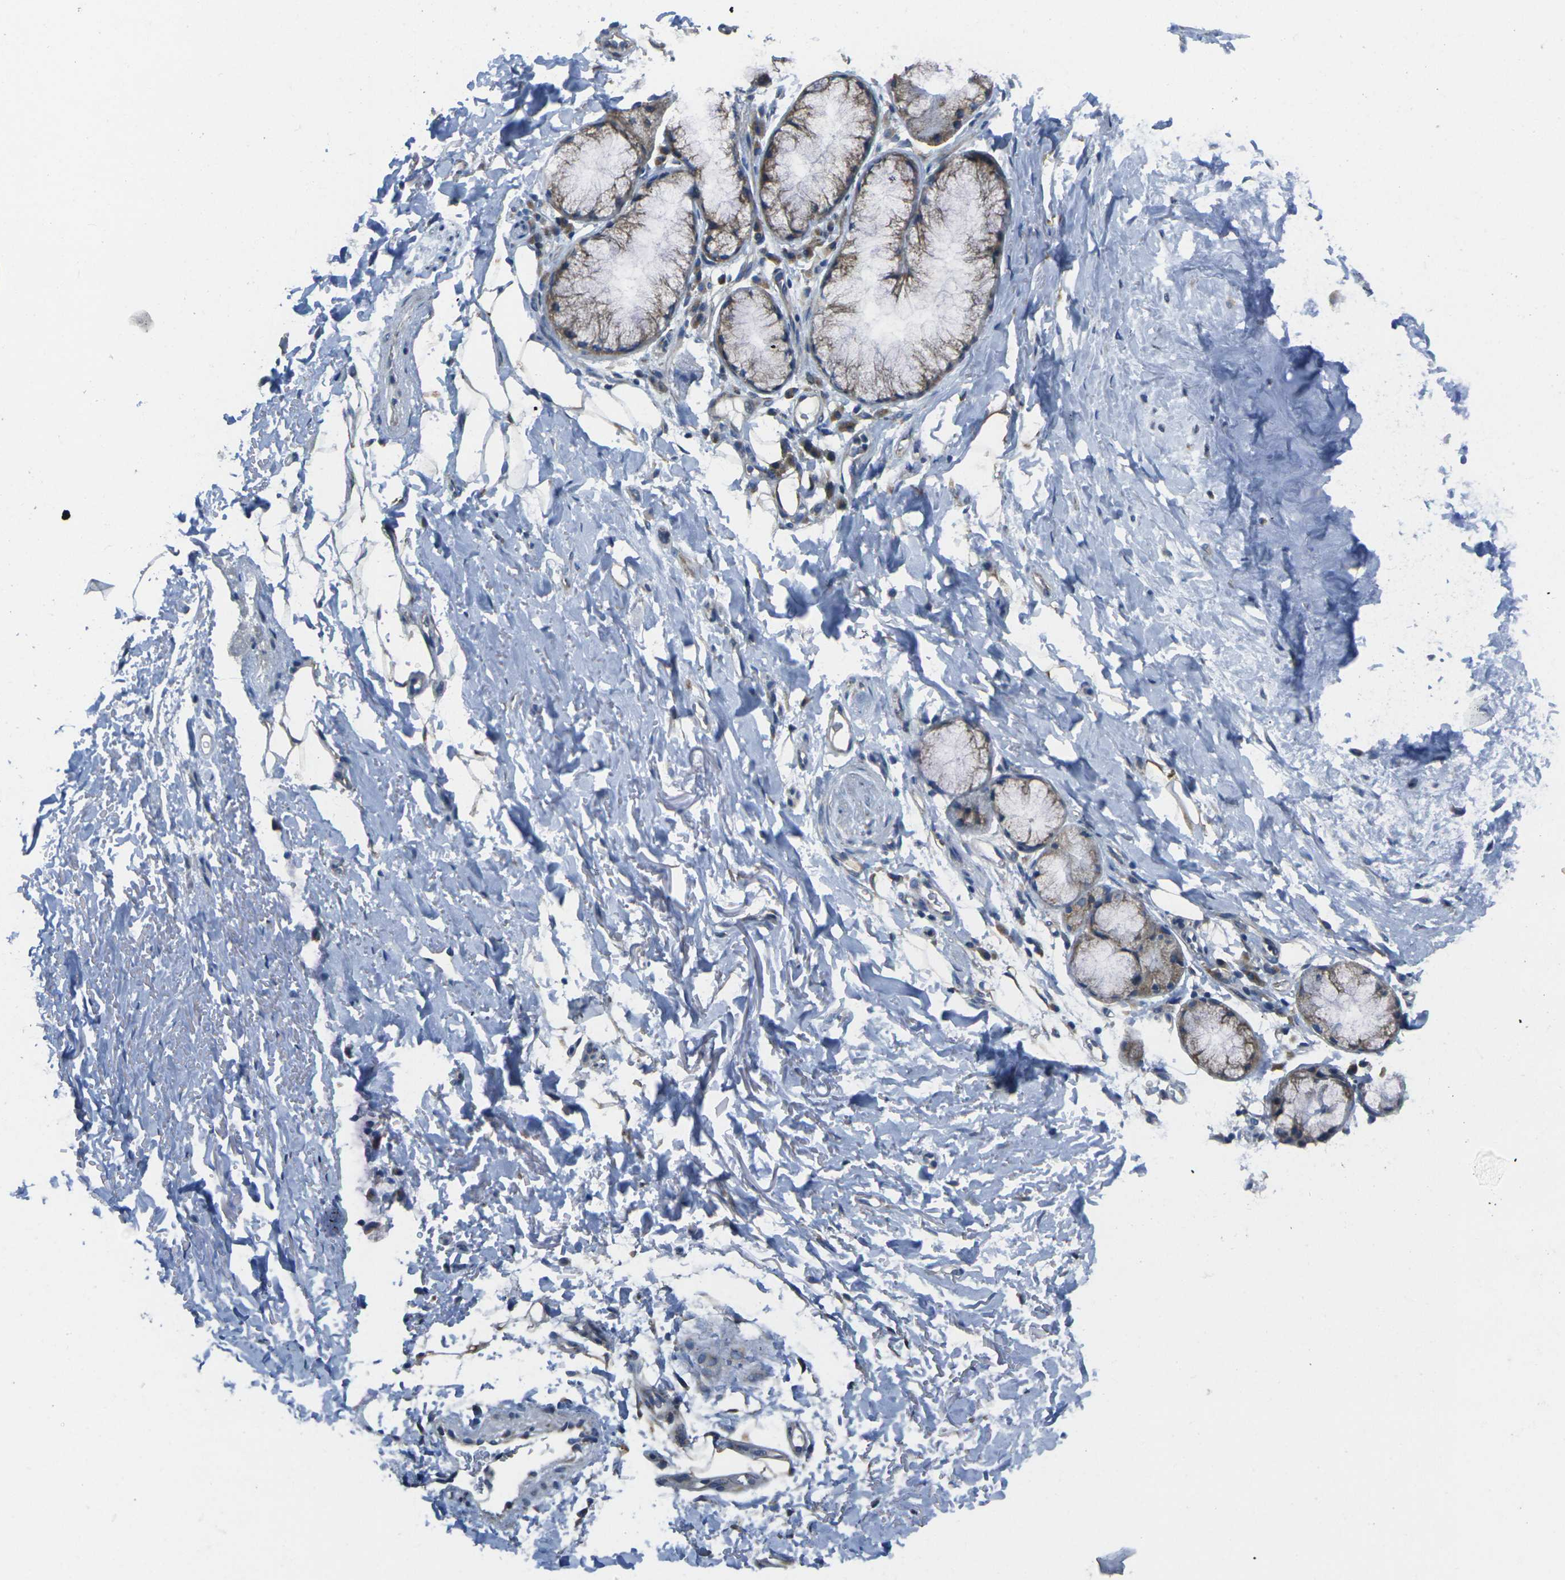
{"staining": {"intensity": "weak", "quantity": ">75%", "location": "cytoplasmic/membranous"}, "tissue": "adipose tissue", "cell_type": "Adipocytes", "image_type": "normal", "snomed": [{"axis": "morphology", "description": "Normal tissue, NOS"}, {"axis": "topography", "description": "Cartilage tissue"}, {"axis": "topography", "description": "Bronchus"}], "caption": "Immunohistochemistry (IHC) (DAB) staining of benign adipose tissue reveals weak cytoplasmic/membranous protein staining in about >75% of adipocytes. (Brightfield microscopy of DAB IHC at high magnification).", "gene": "TMEM120B", "patient": {"sex": "female", "age": 73}}